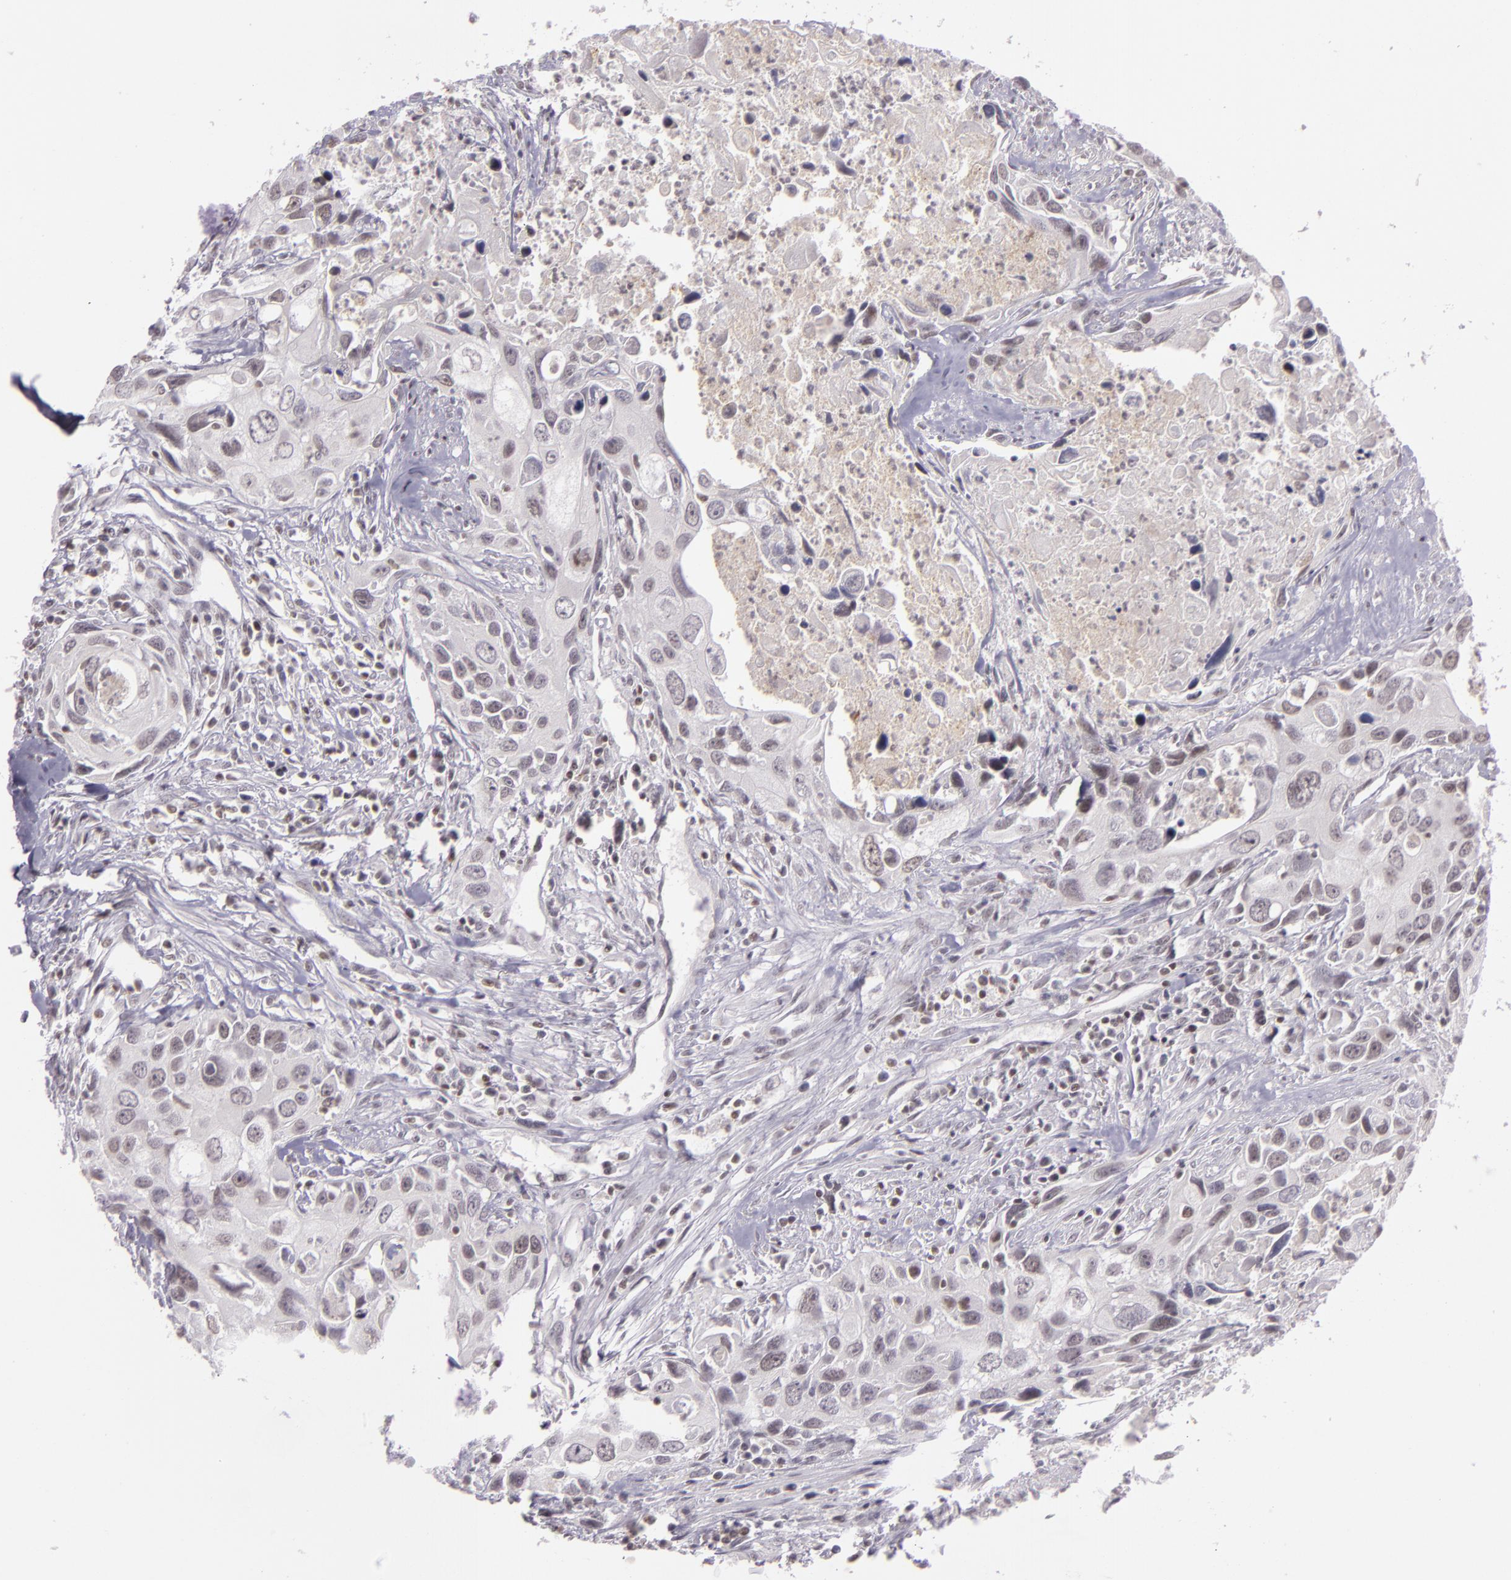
{"staining": {"intensity": "weak", "quantity": "<25%", "location": "nuclear"}, "tissue": "urothelial cancer", "cell_type": "Tumor cells", "image_type": "cancer", "snomed": [{"axis": "morphology", "description": "Urothelial carcinoma, High grade"}, {"axis": "topography", "description": "Urinary bladder"}], "caption": "IHC of urothelial cancer reveals no staining in tumor cells. Nuclei are stained in blue.", "gene": "ZFX", "patient": {"sex": "male", "age": 71}}